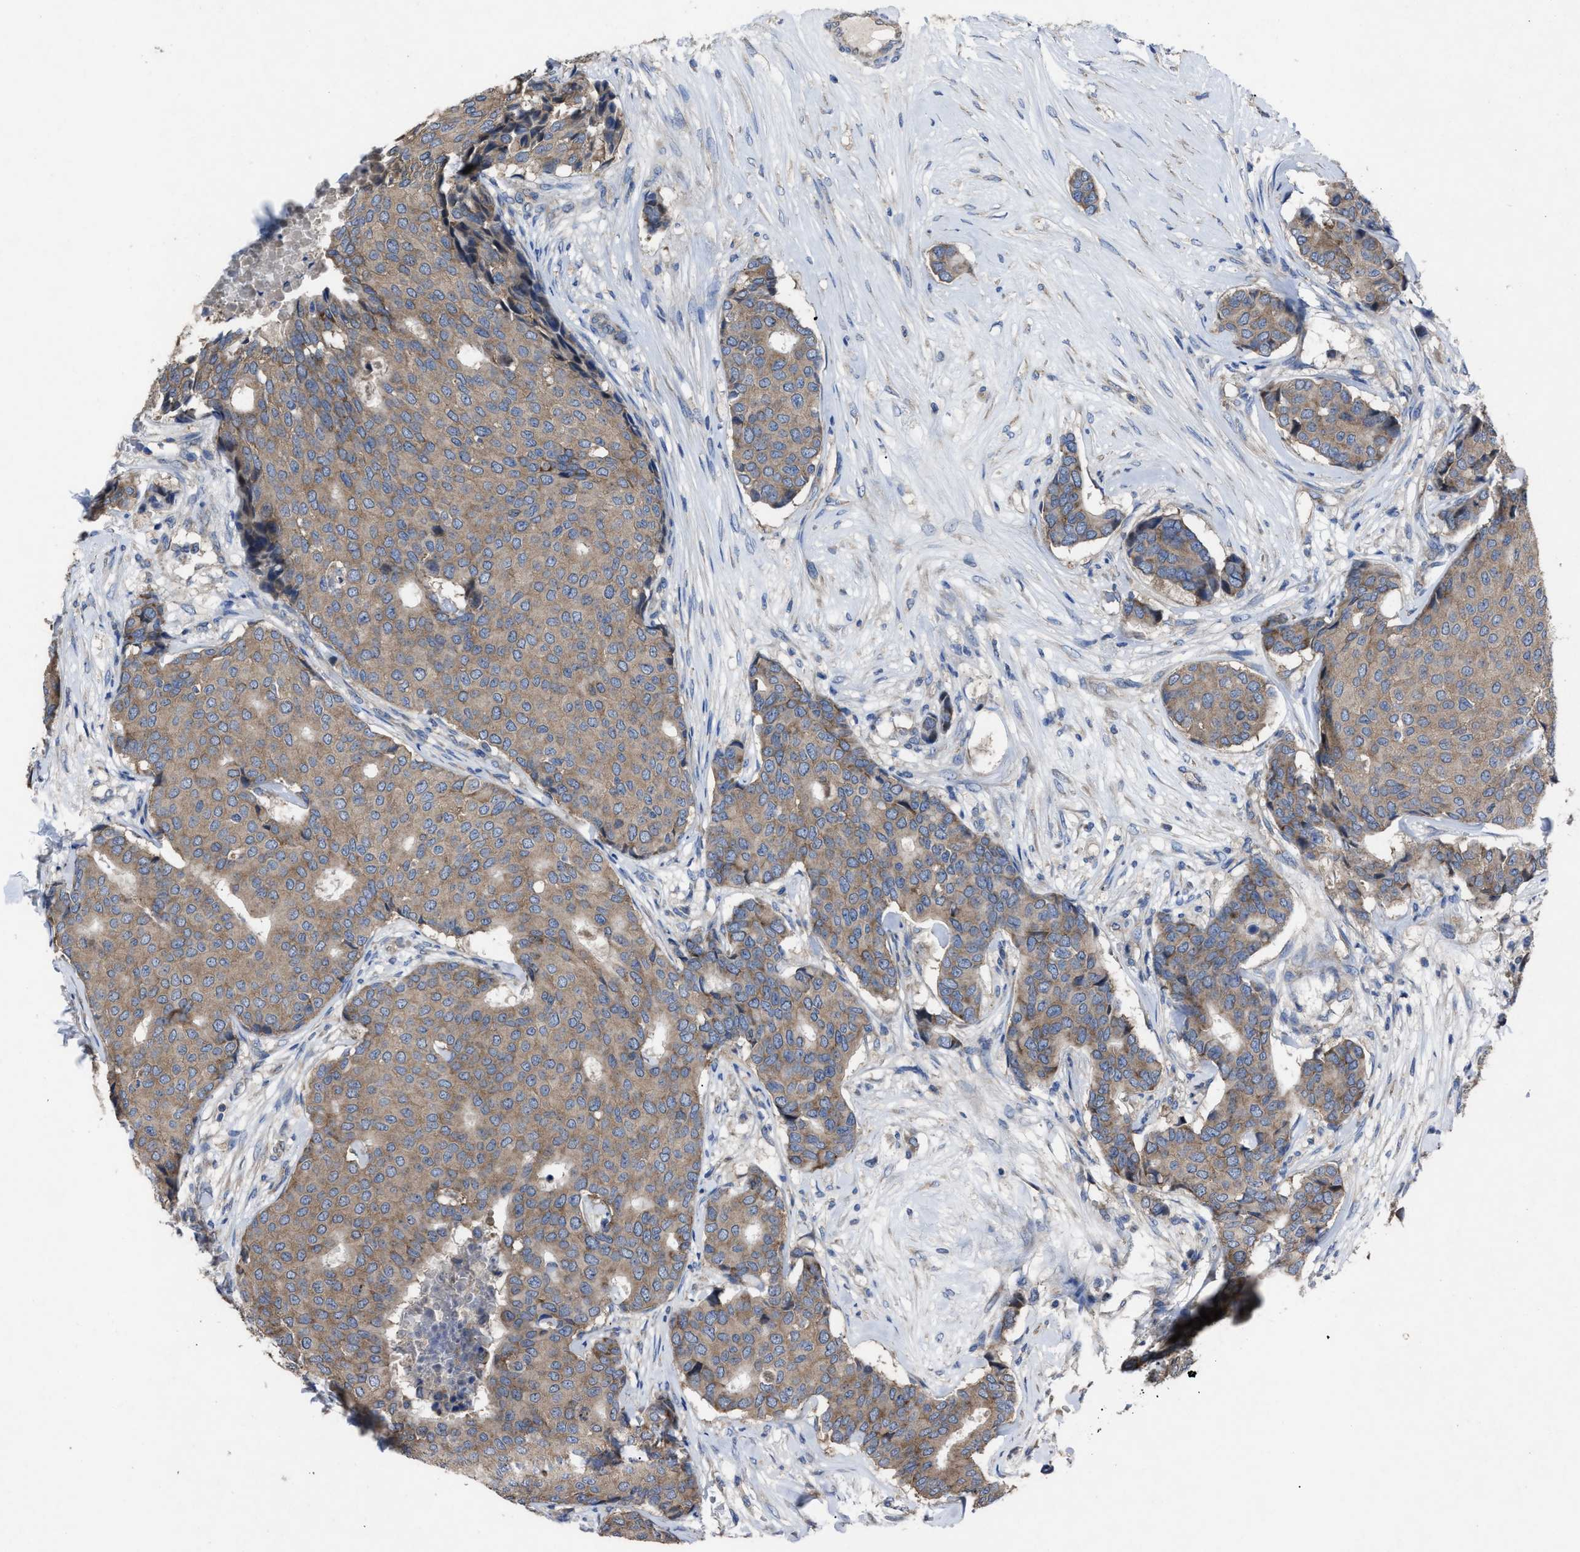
{"staining": {"intensity": "weak", "quantity": ">75%", "location": "cytoplasmic/membranous"}, "tissue": "breast cancer", "cell_type": "Tumor cells", "image_type": "cancer", "snomed": [{"axis": "morphology", "description": "Duct carcinoma"}, {"axis": "topography", "description": "Breast"}], "caption": "IHC (DAB (3,3'-diaminobenzidine)) staining of human breast cancer (invasive ductal carcinoma) shows weak cytoplasmic/membranous protein expression in about >75% of tumor cells.", "gene": "UPF1", "patient": {"sex": "female", "age": 75}}